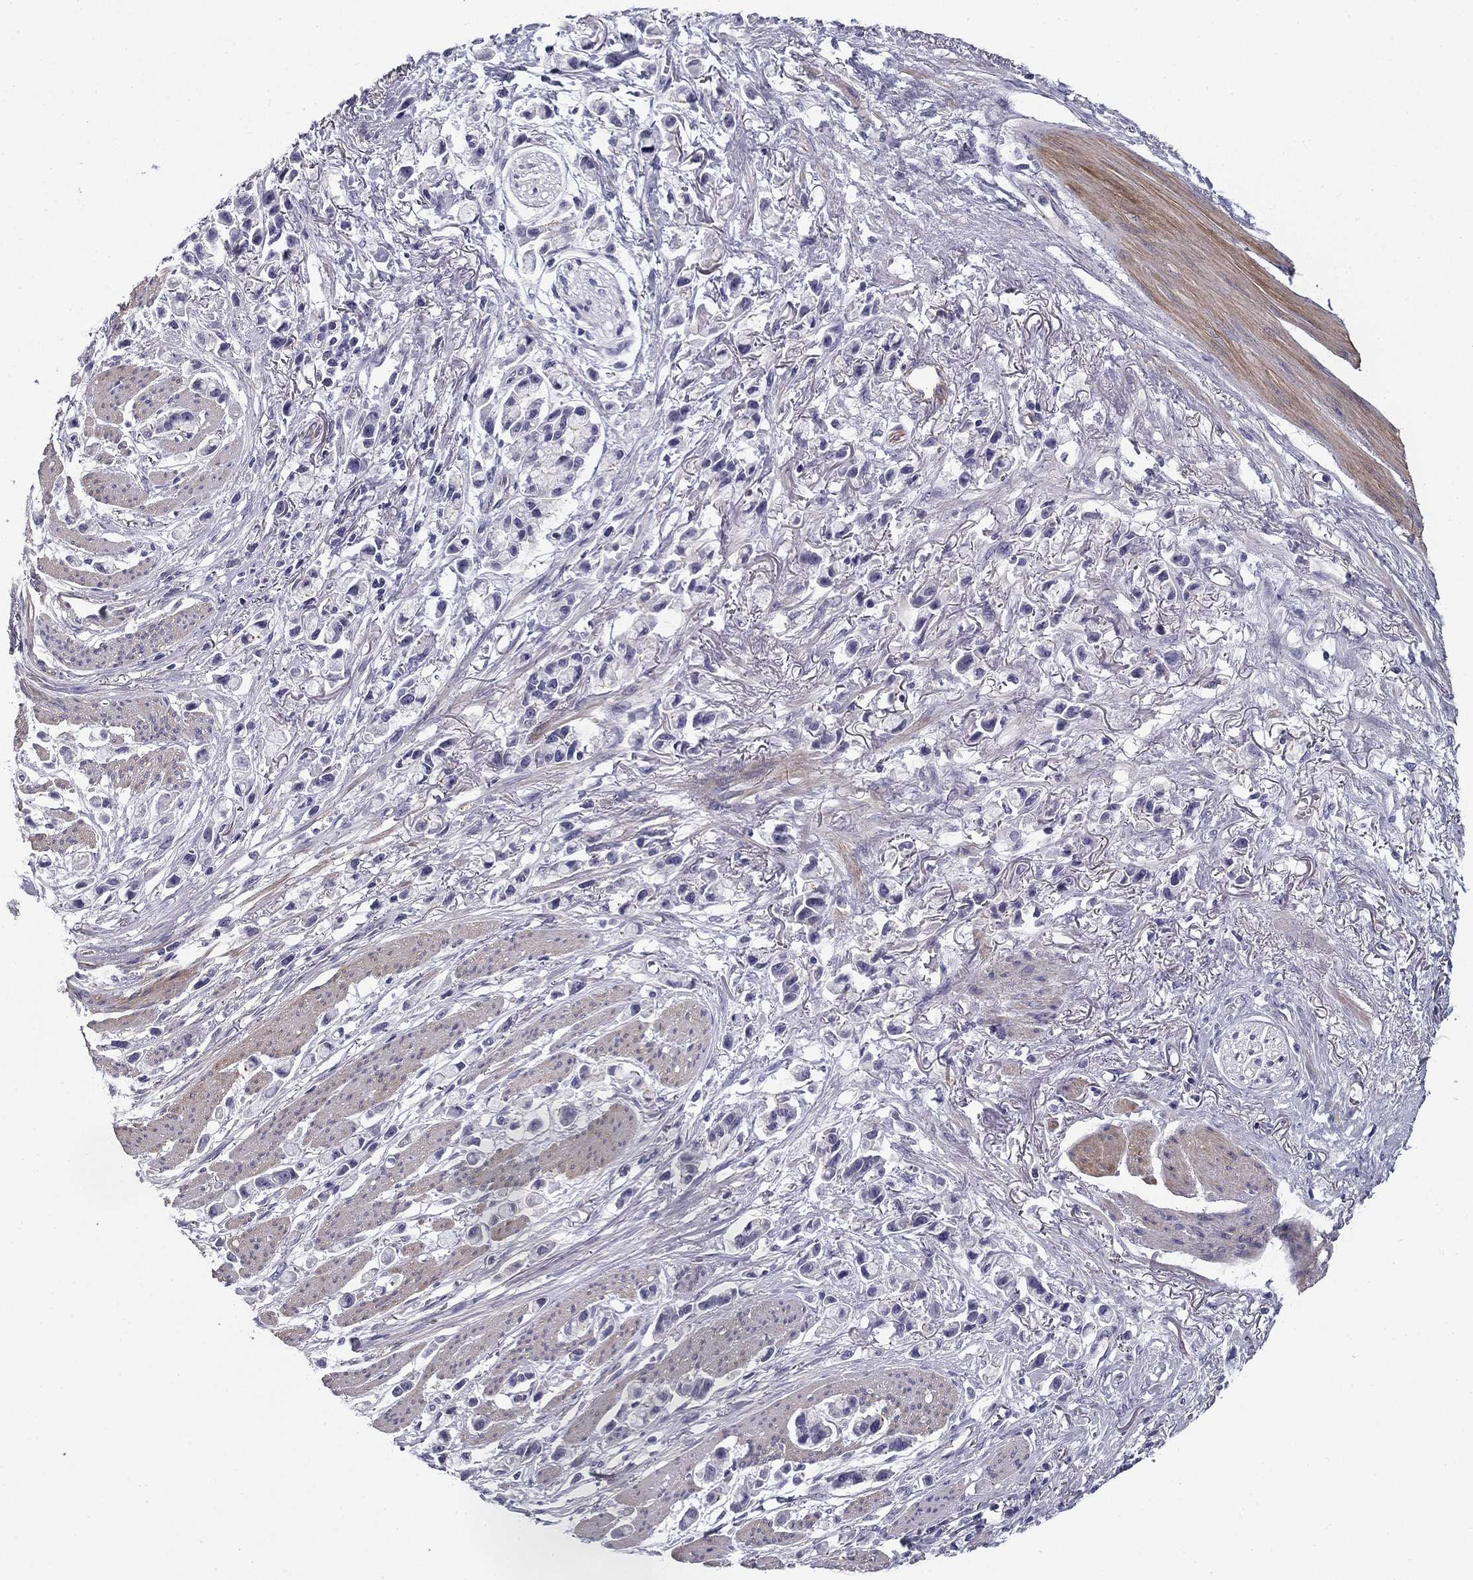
{"staining": {"intensity": "negative", "quantity": "none", "location": "none"}, "tissue": "stomach cancer", "cell_type": "Tumor cells", "image_type": "cancer", "snomed": [{"axis": "morphology", "description": "Adenocarcinoma, NOS"}, {"axis": "topography", "description": "Stomach"}], "caption": "DAB immunohistochemical staining of stomach cancer (adenocarcinoma) demonstrates no significant staining in tumor cells.", "gene": "FLNC", "patient": {"sex": "female", "age": 81}}